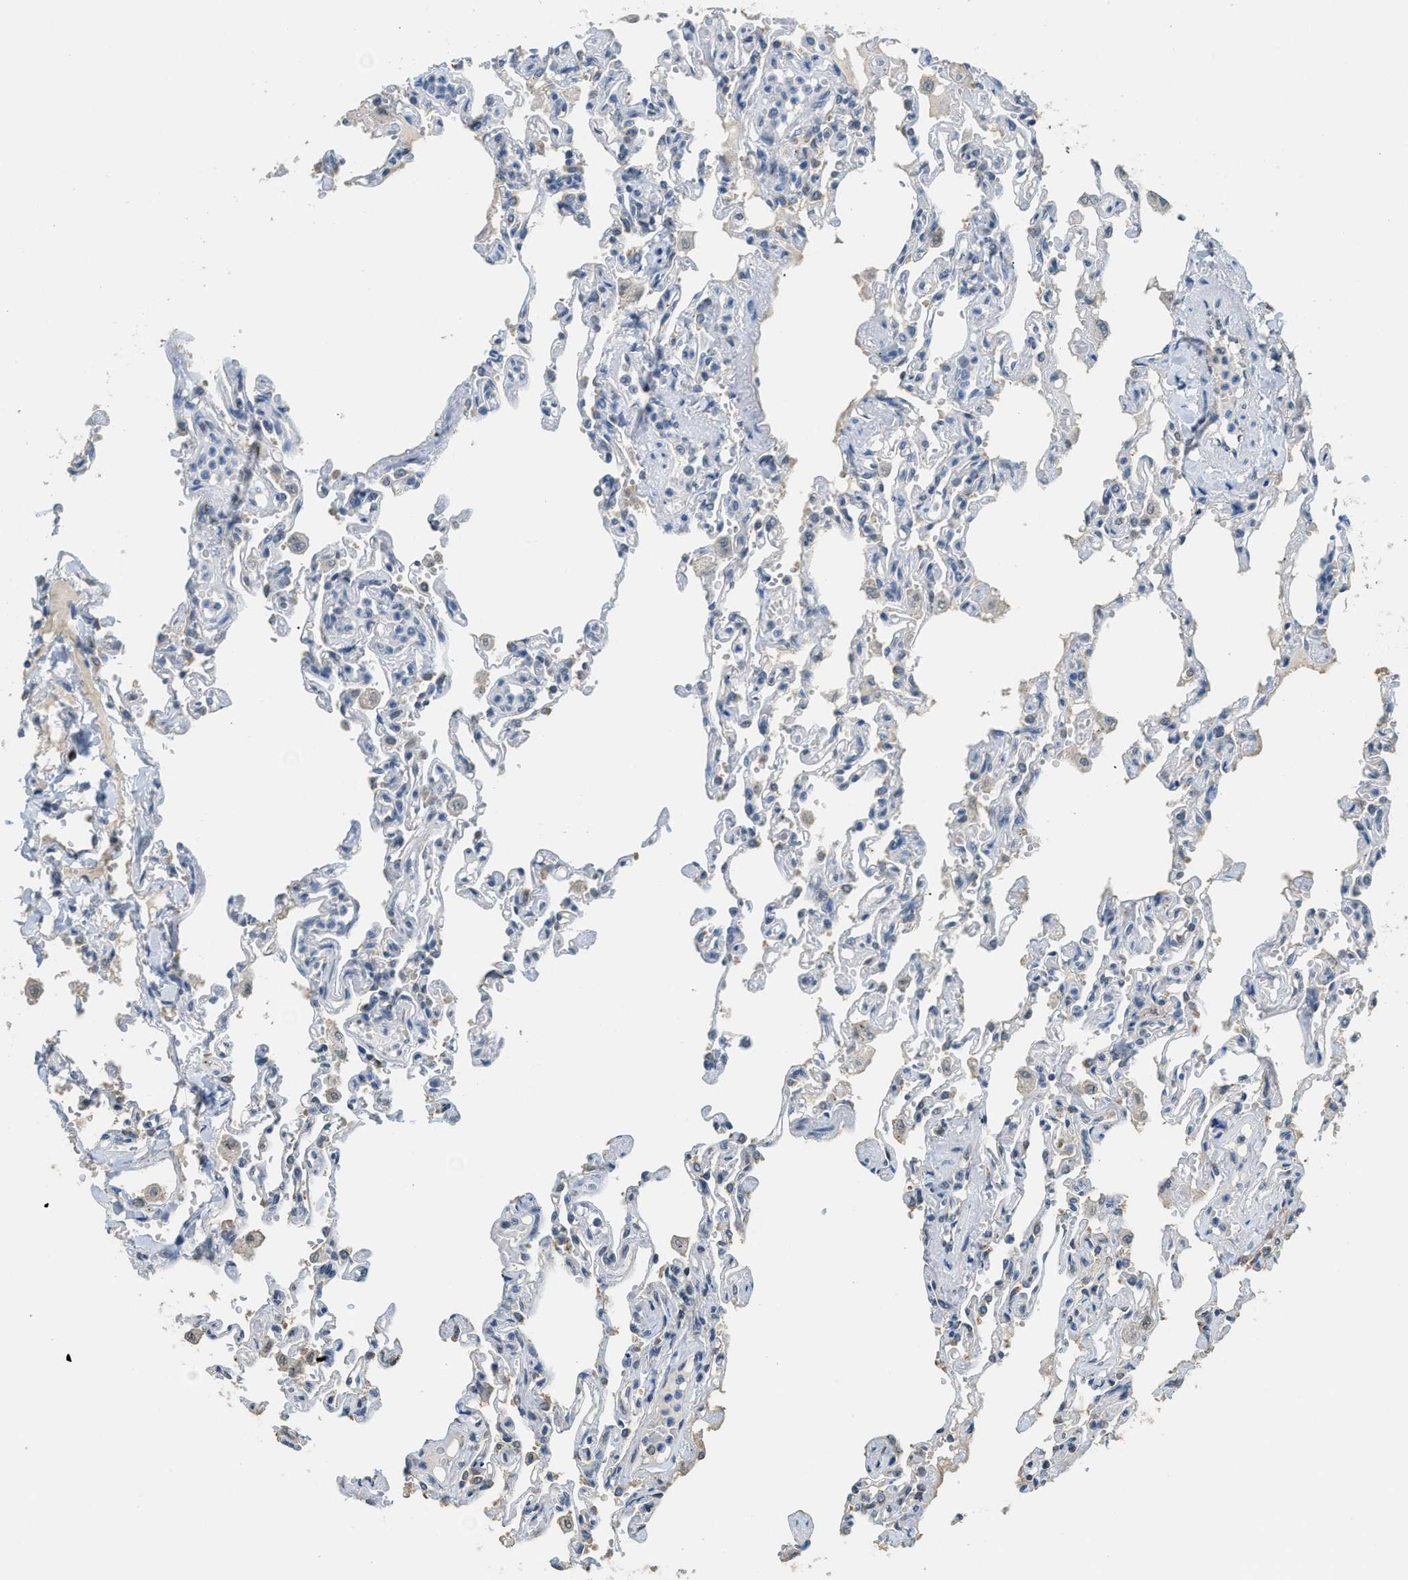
{"staining": {"intensity": "moderate", "quantity": "<25%", "location": "cytoplasmic/membranous"}, "tissue": "lung", "cell_type": "Alveolar cells", "image_type": "normal", "snomed": [{"axis": "morphology", "description": "Normal tissue, NOS"}, {"axis": "topography", "description": "Lung"}], "caption": "Immunohistochemistry (DAB) staining of benign lung displays moderate cytoplasmic/membranous protein expression in about <25% of alveolar cells.", "gene": "IPO7", "patient": {"sex": "male", "age": 21}}